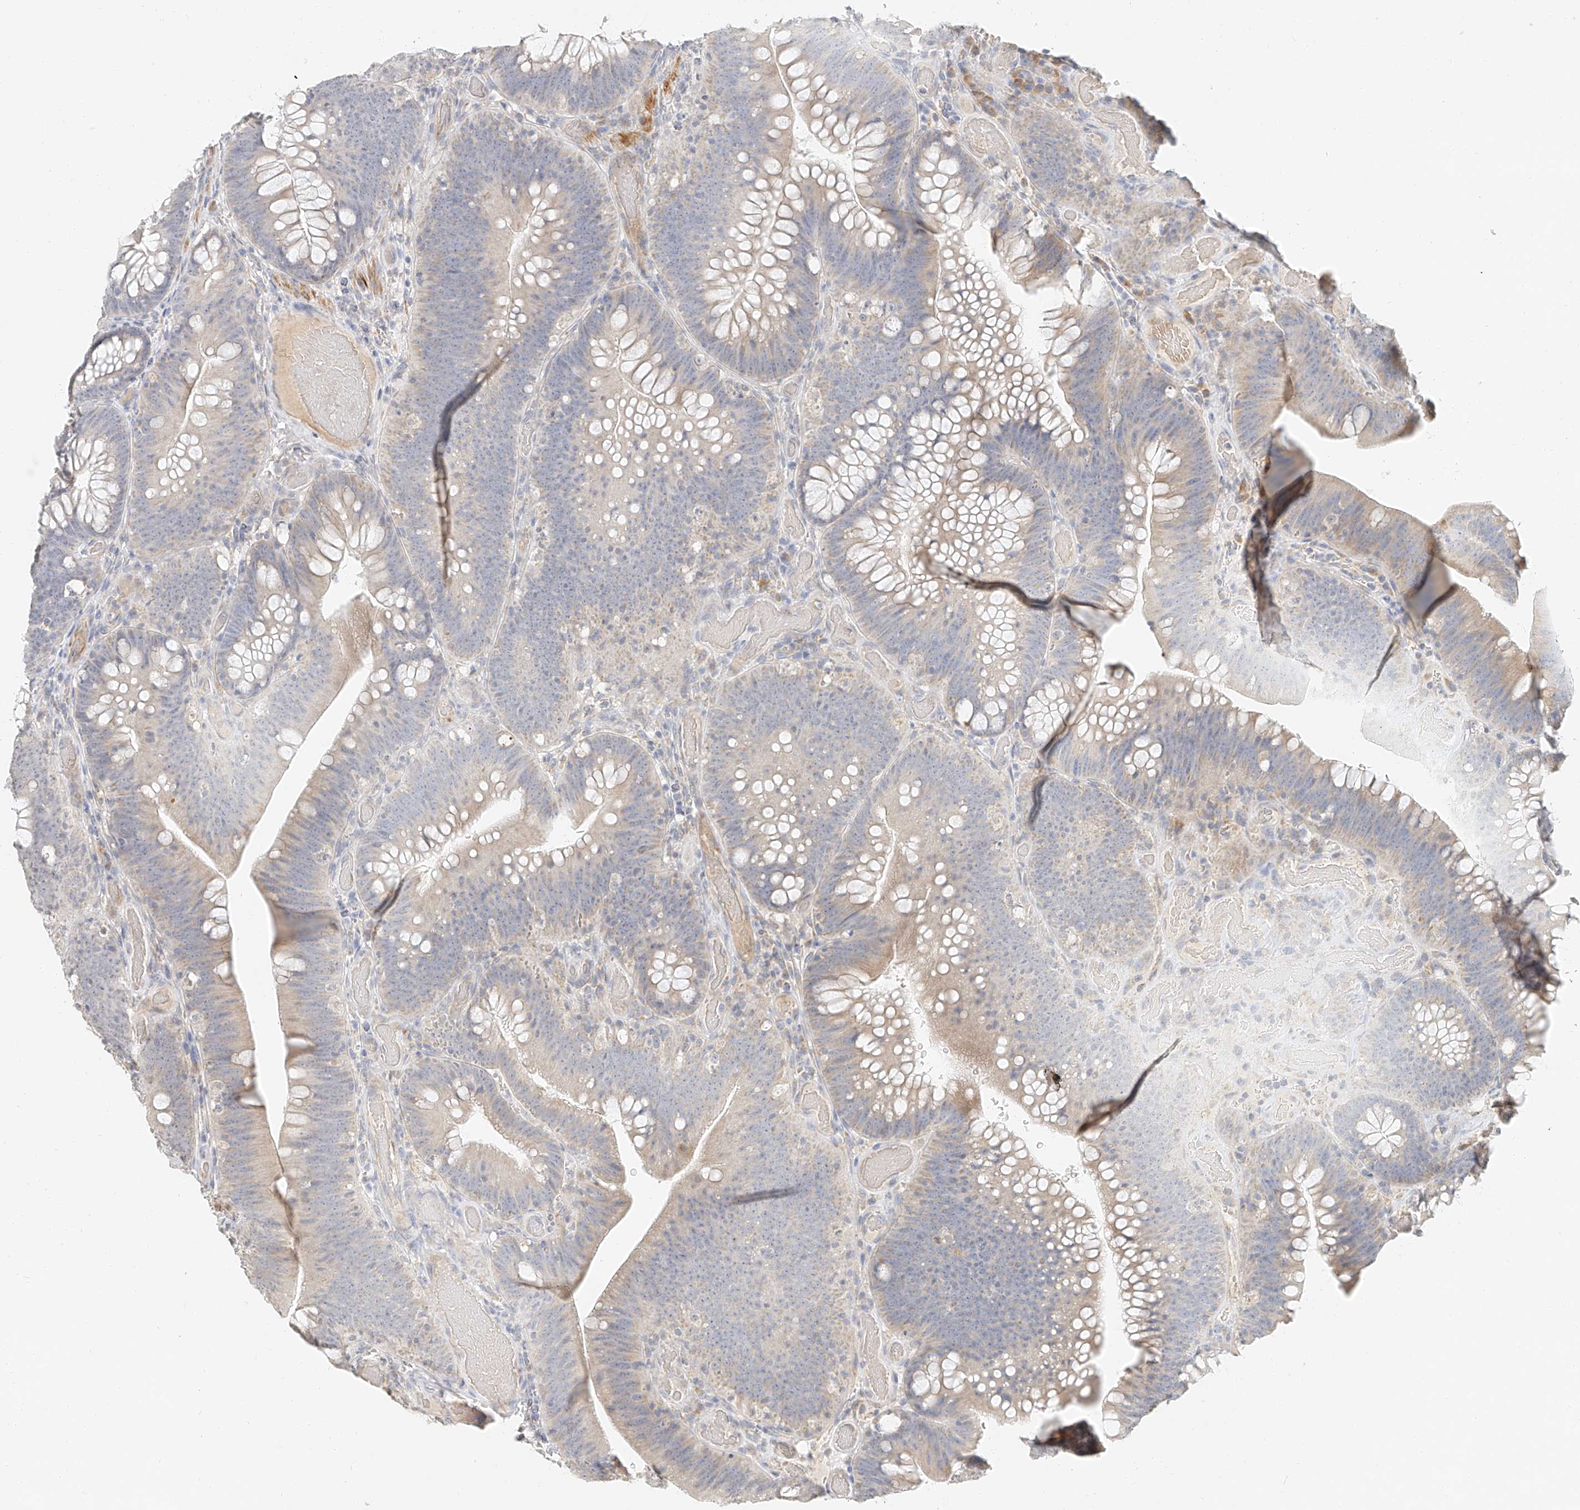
{"staining": {"intensity": "weak", "quantity": "<25%", "location": "cytoplasmic/membranous"}, "tissue": "colorectal cancer", "cell_type": "Tumor cells", "image_type": "cancer", "snomed": [{"axis": "morphology", "description": "Normal tissue, NOS"}, {"axis": "topography", "description": "Colon"}], "caption": "DAB (3,3'-diaminobenzidine) immunohistochemical staining of colorectal cancer displays no significant expression in tumor cells.", "gene": "CXorf58", "patient": {"sex": "female", "age": 82}}